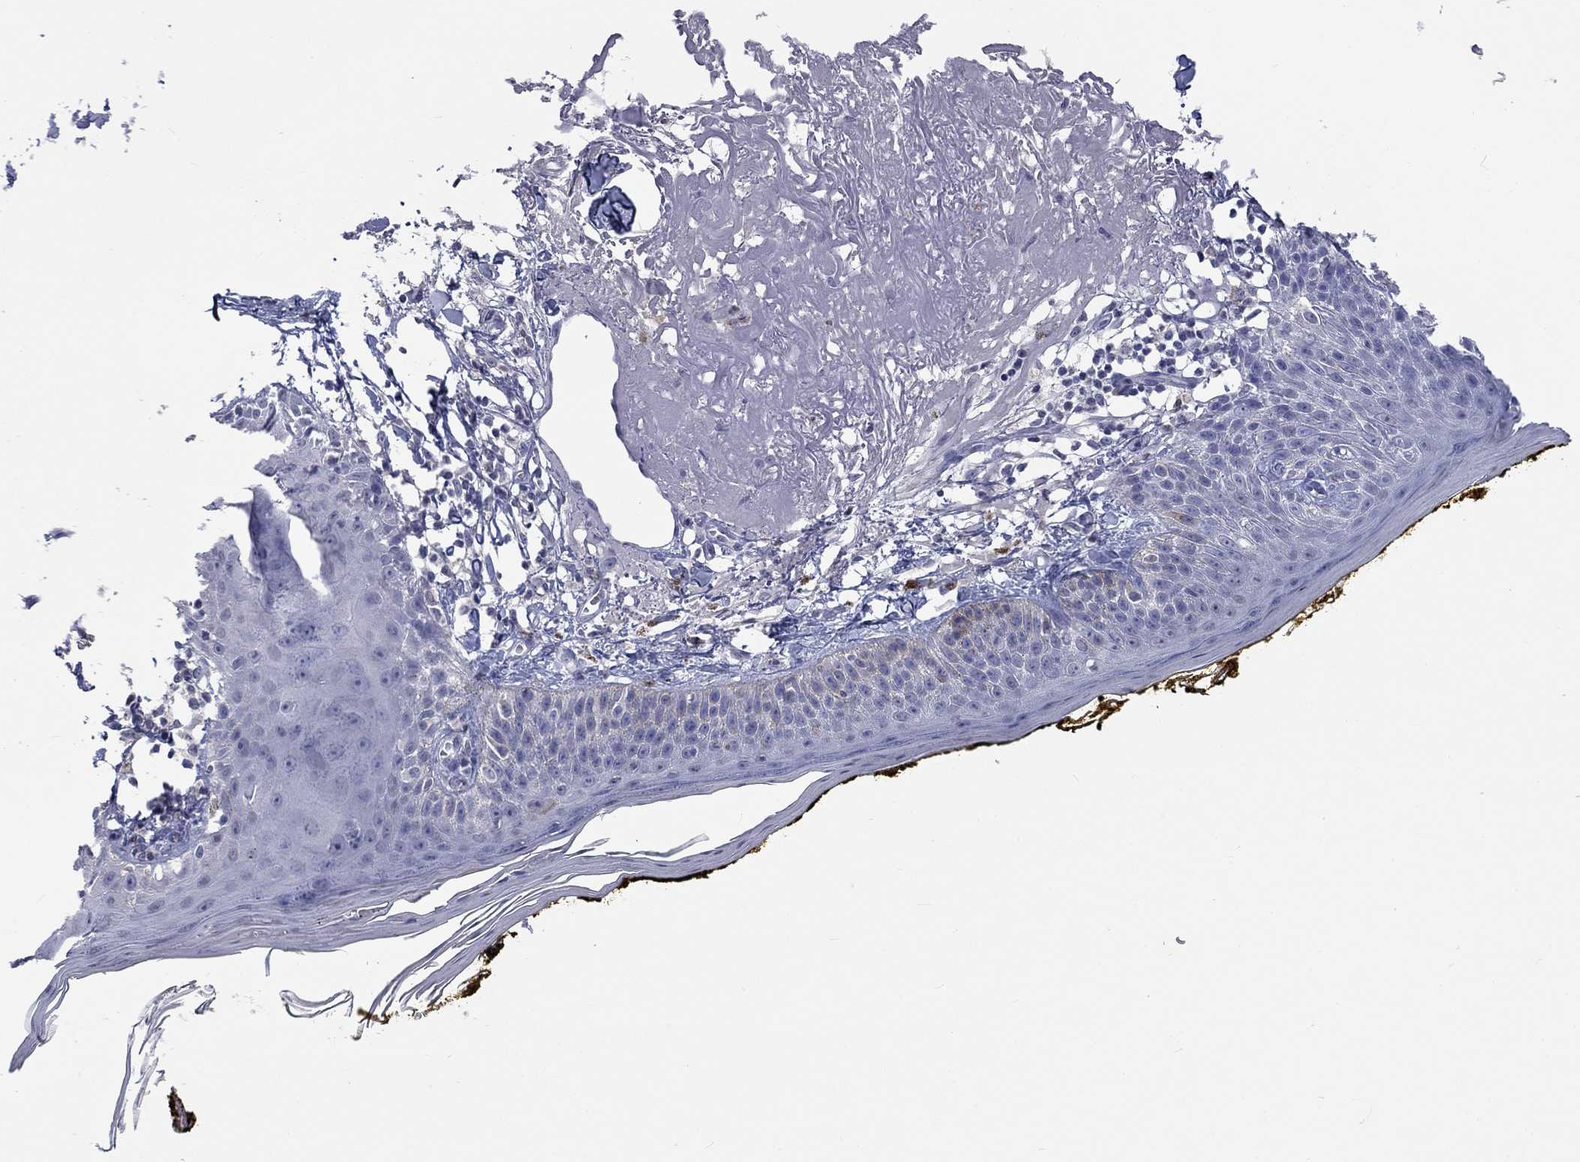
{"staining": {"intensity": "negative", "quantity": "none", "location": "none"}, "tissue": "skin", "cell_type": "Fibroblasts", "image_type": "normal", "snomed": [{"axis": "morphology", "description": "Normal tissue, NOS"}, {"axis": "topography", "description": "Skin"}], "caption": "Protein analysis of normal skin shows no significant staining in fibroblasts.", "gene": "ZBTB18", "patient": {"sex": "male", "age": 76}}